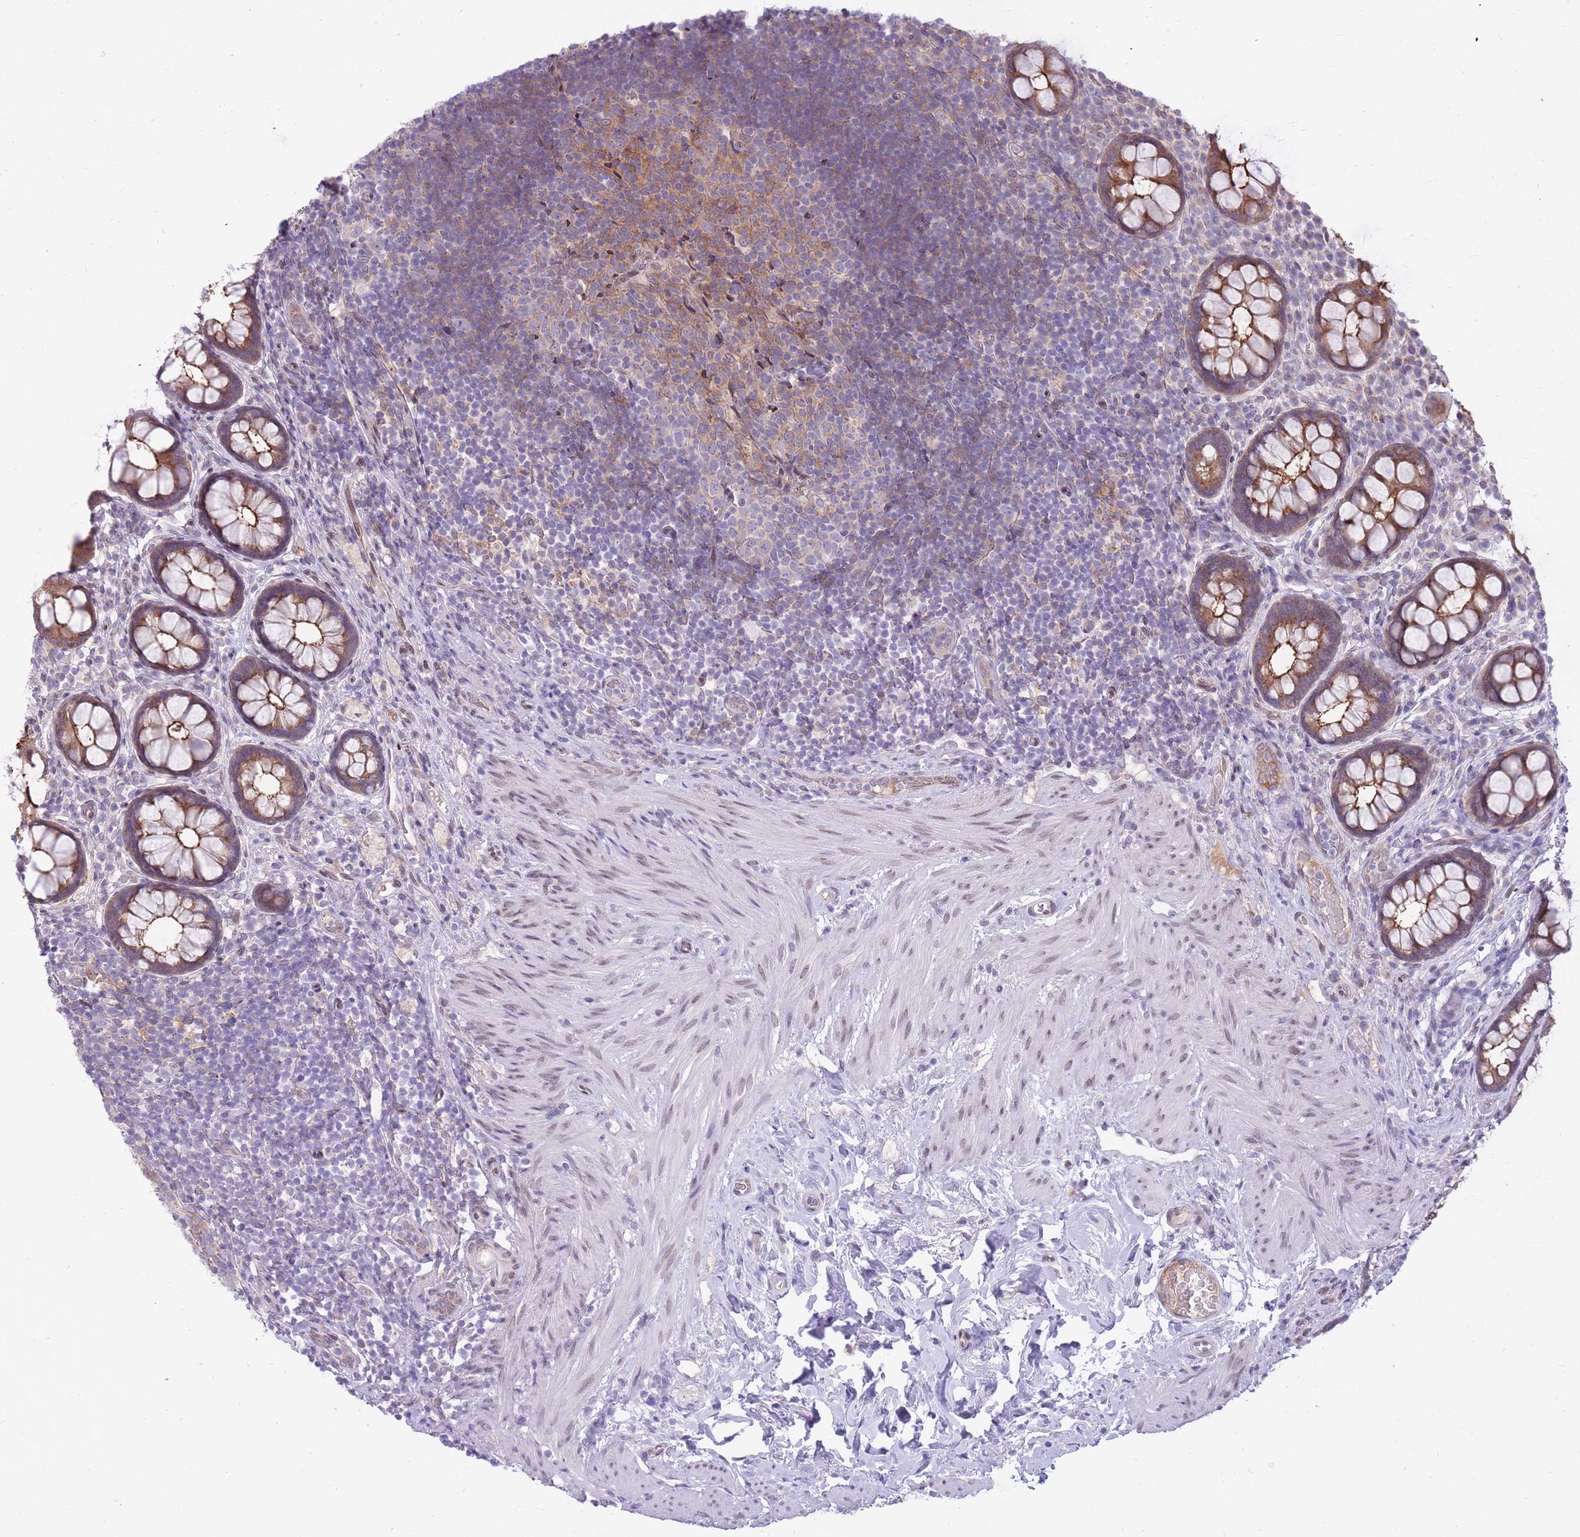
{"staining": {"intensity": "strong", "quantity": "25%-75%", "location": "cytoplasmic/membranous"}, "tissue": "rectum", "cell_type": "Glandular cells", "image_type": "normal", "snomed": [{"axis": "morphology", "description": "Normal tissue, NOS"}, {"axis": "topography", "description": "Rectum"}, {"axis": "topography", "description": "Peripheral nerve tissue"}], "caption": "Normal rectum exhibits strong cytoplasmic/membranous positivity in about 25%-75% of glandular cells, visualized by immunohistochemistry. The protein is stained brown, and the nuclei are stained in blue (DAB IHC with brightfield microscopy, high magnification).", "gene": "HOOK2", "patient": {"sex": "female", "age": 69}}